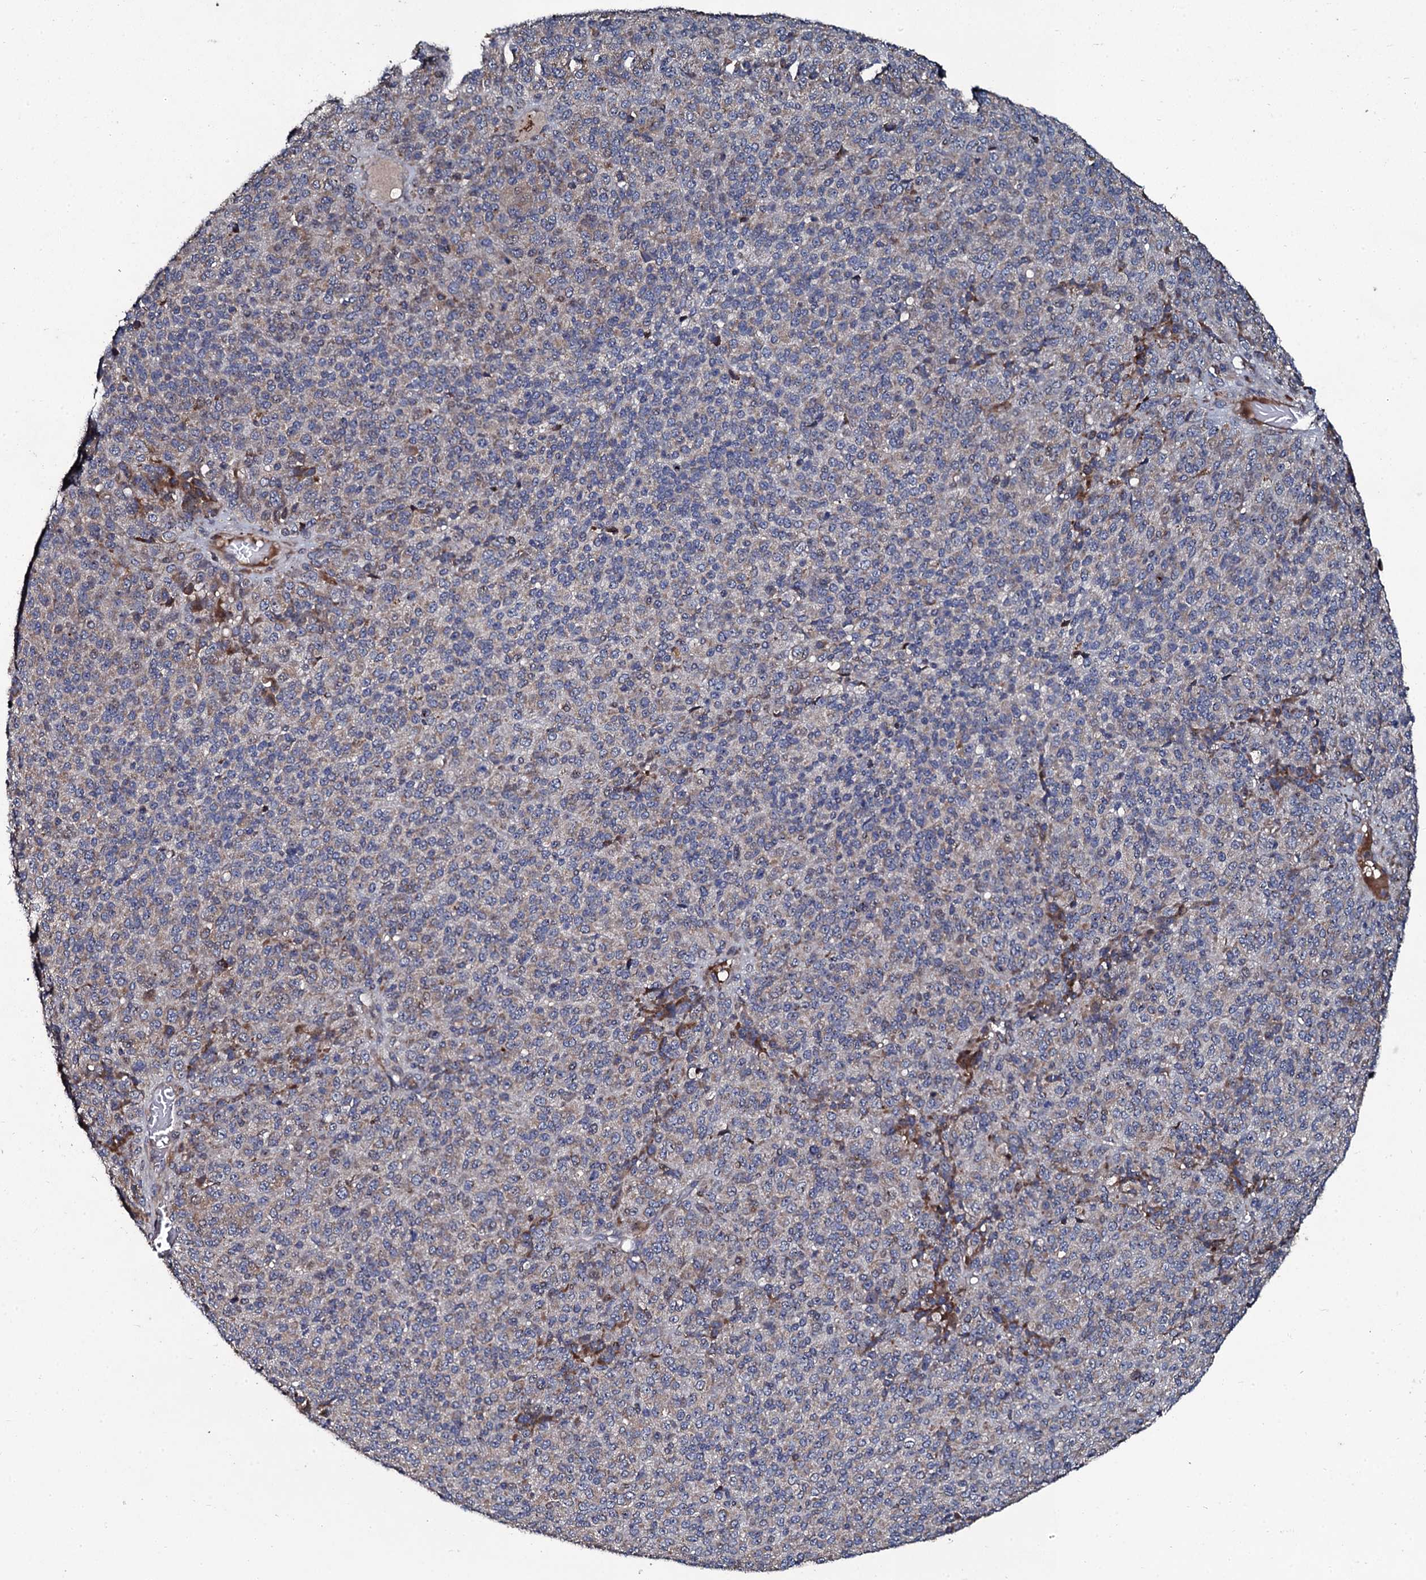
{"staining": {"intensity": "moderate", "quantity": "<25%", "location": "cytoplasmic/membranous"}, "tissue": "melanoma", "cell_type": "Tumor cells", "image_type": "cancer", "snomed": [{"axis": "morphology", "description": "Malignant melanoma, Metastatic site"}, {"axis": "topography", "description": "Brain"}], "caption": "Melanoma stained with a protein marker displays moderate staining in tumor cells.", "gene": "LRRC28", "patient": {"sex": "female", "age": 56}}